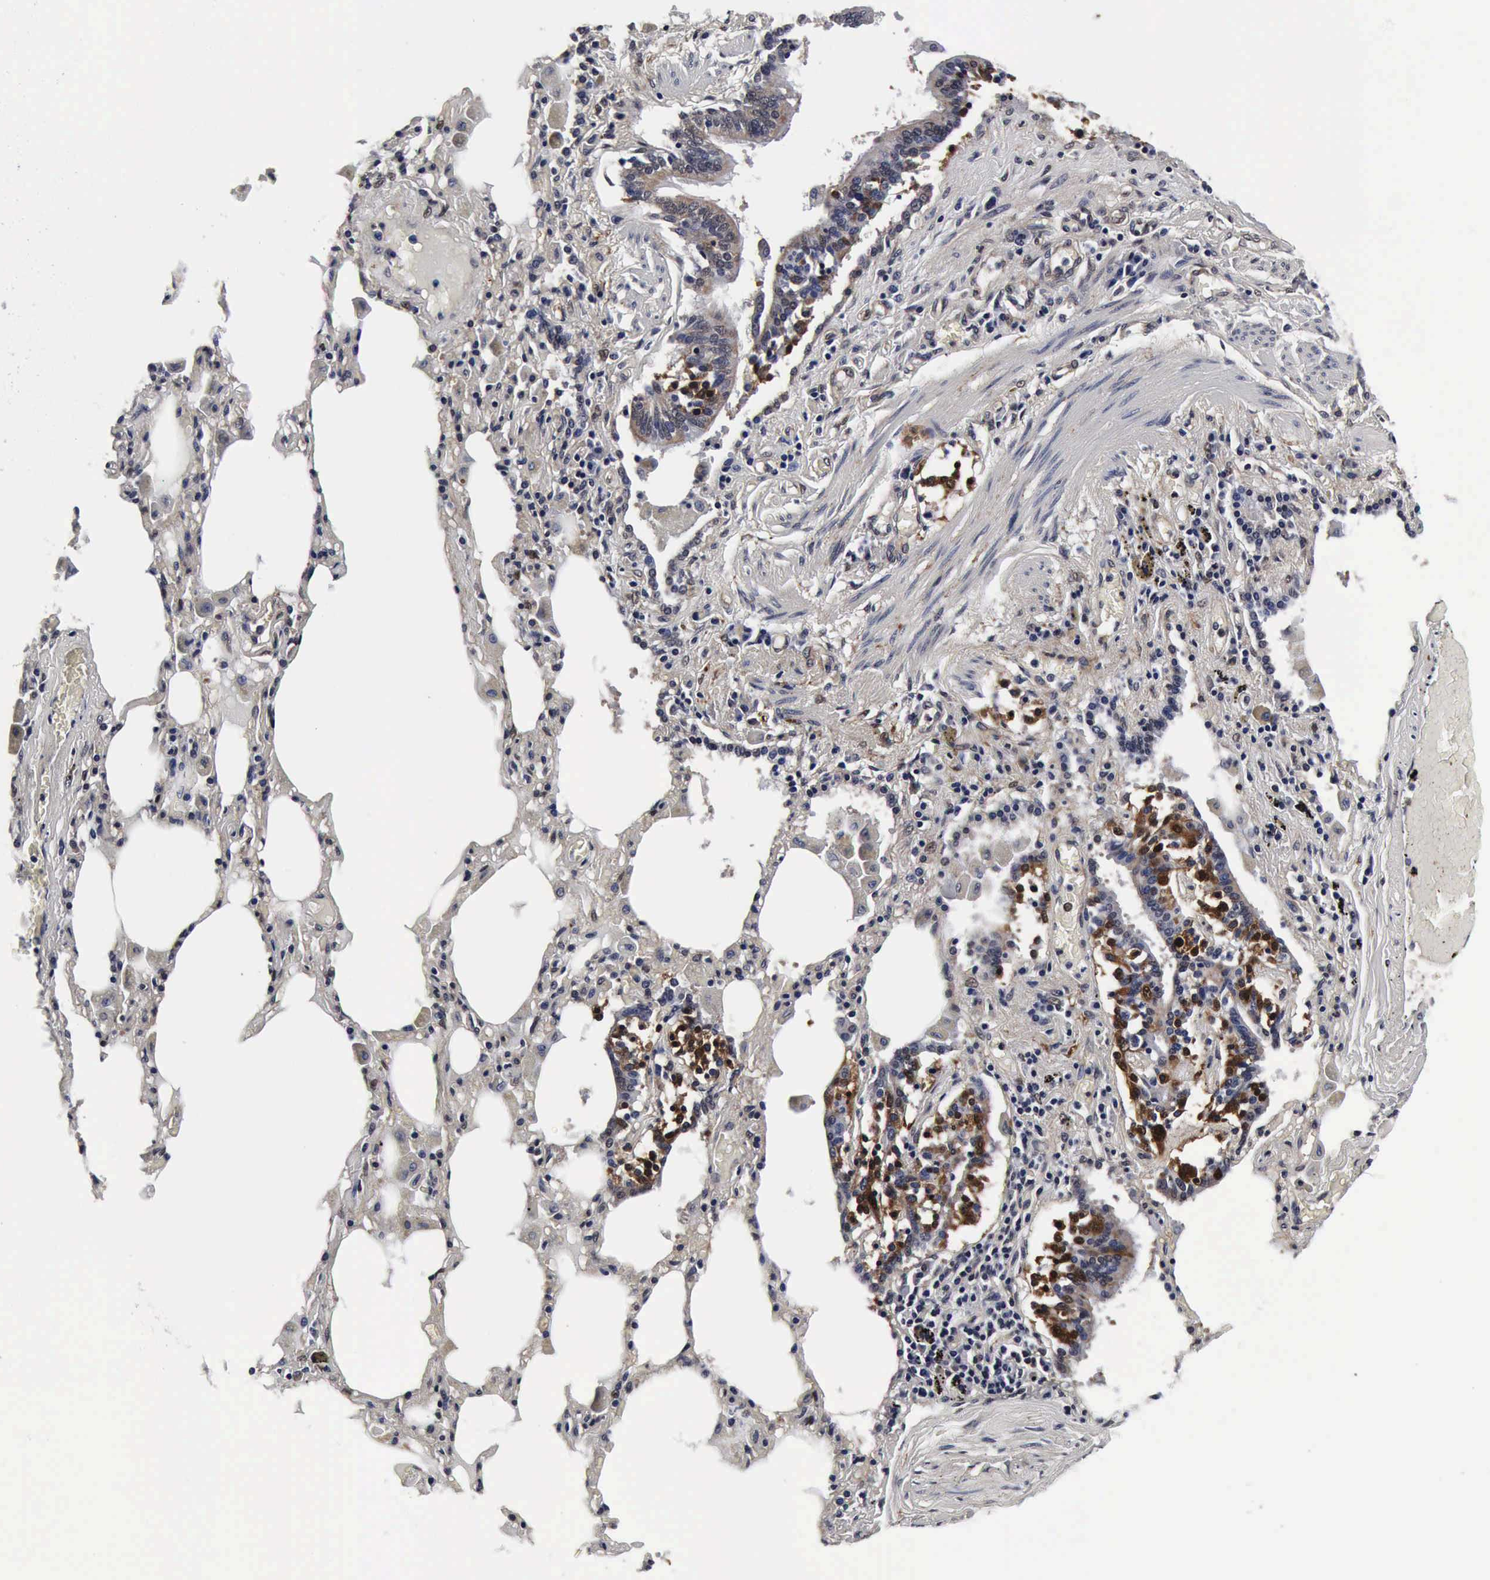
{"staining": {"intensity": "moderate", "quantity": "25%-75%", "location": "cytoplasmic/membranous,nuclear"}, "tissue": "bronchus", "cell_type": "Respiratory epithelial cells", "image_type": "normal", "snomed": [{"axis": "morphology", "description": "Normal tissue, NOS"}, {"axis": "morphology", "description": "Squamous cell carcinoma, NOS"}, {"axis": "topography", "description": "Bronchus"}, {"axis": "topography", "description": "Lung"}], "caption": "Immunohistochemistry (IHC) histopathology image of normal human bronchus stained for a protein (brown), which shows medium levels of moderate cytoplasmic/membranous,nuclear positivity in approximately 25%-75% of respiratory epithelial cells.", "gene": "UBC", "patient": {"sex": "female", "age": 47}}